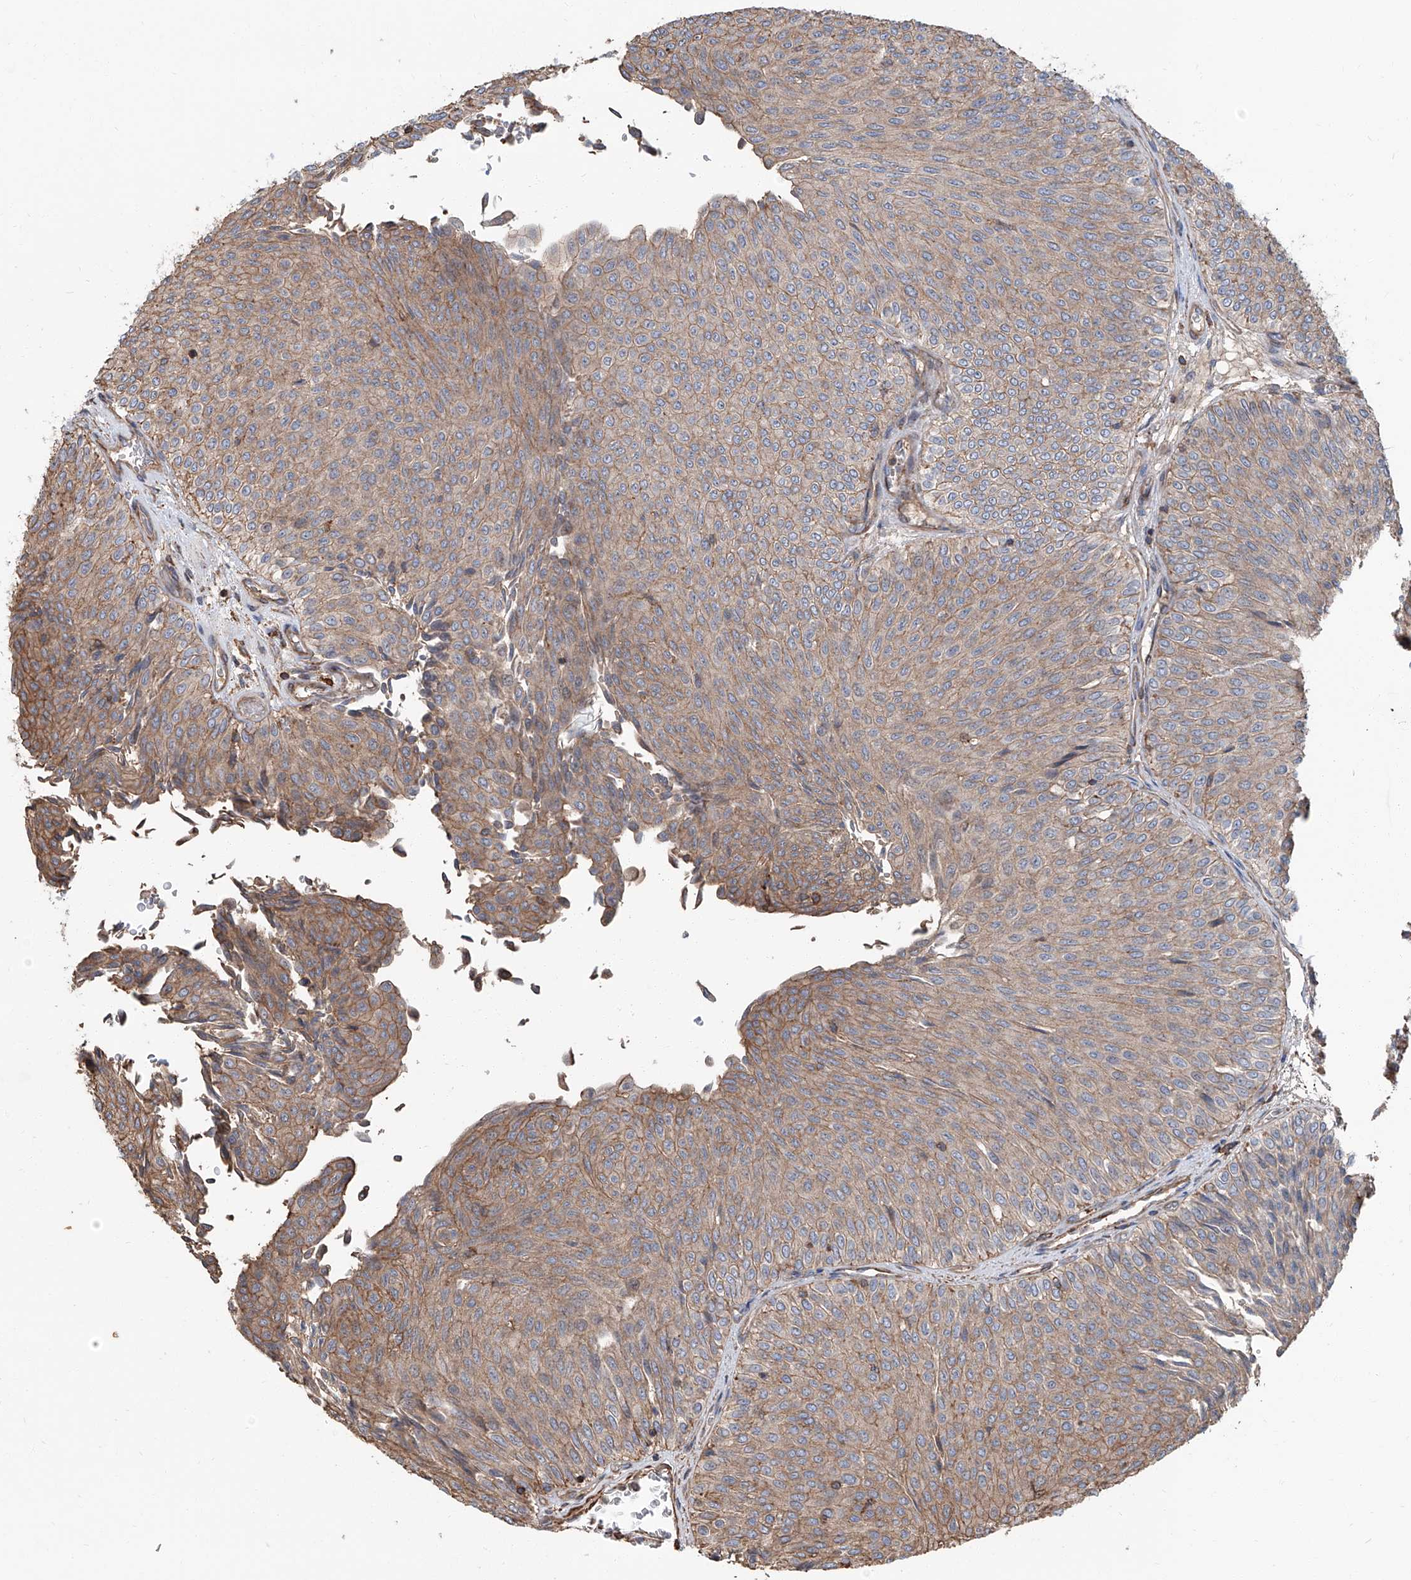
{"staining": {"intensity": "moderate", "quantity": ">75%", "location": "cytoplasmic/membranous"}, "tissue": "urothelial cancer", "cell_type": "Tumor cells", "image_type": "cancer", "snomed": [{"axis": "morphology", "description": "Urothelial carcinoma, Low grade"}, {"axis": "topography", "description": "Urinary bladder"}], "caption": "This is an image of immunohistochemistry (IHC) staining of urothelial carcinoma (low-grade), which shows moderate expression in the cytoplasmic/membranous of tumor cells.", "gene": "PIEZO2", "patient": {"sex": "male", "age": 78}}